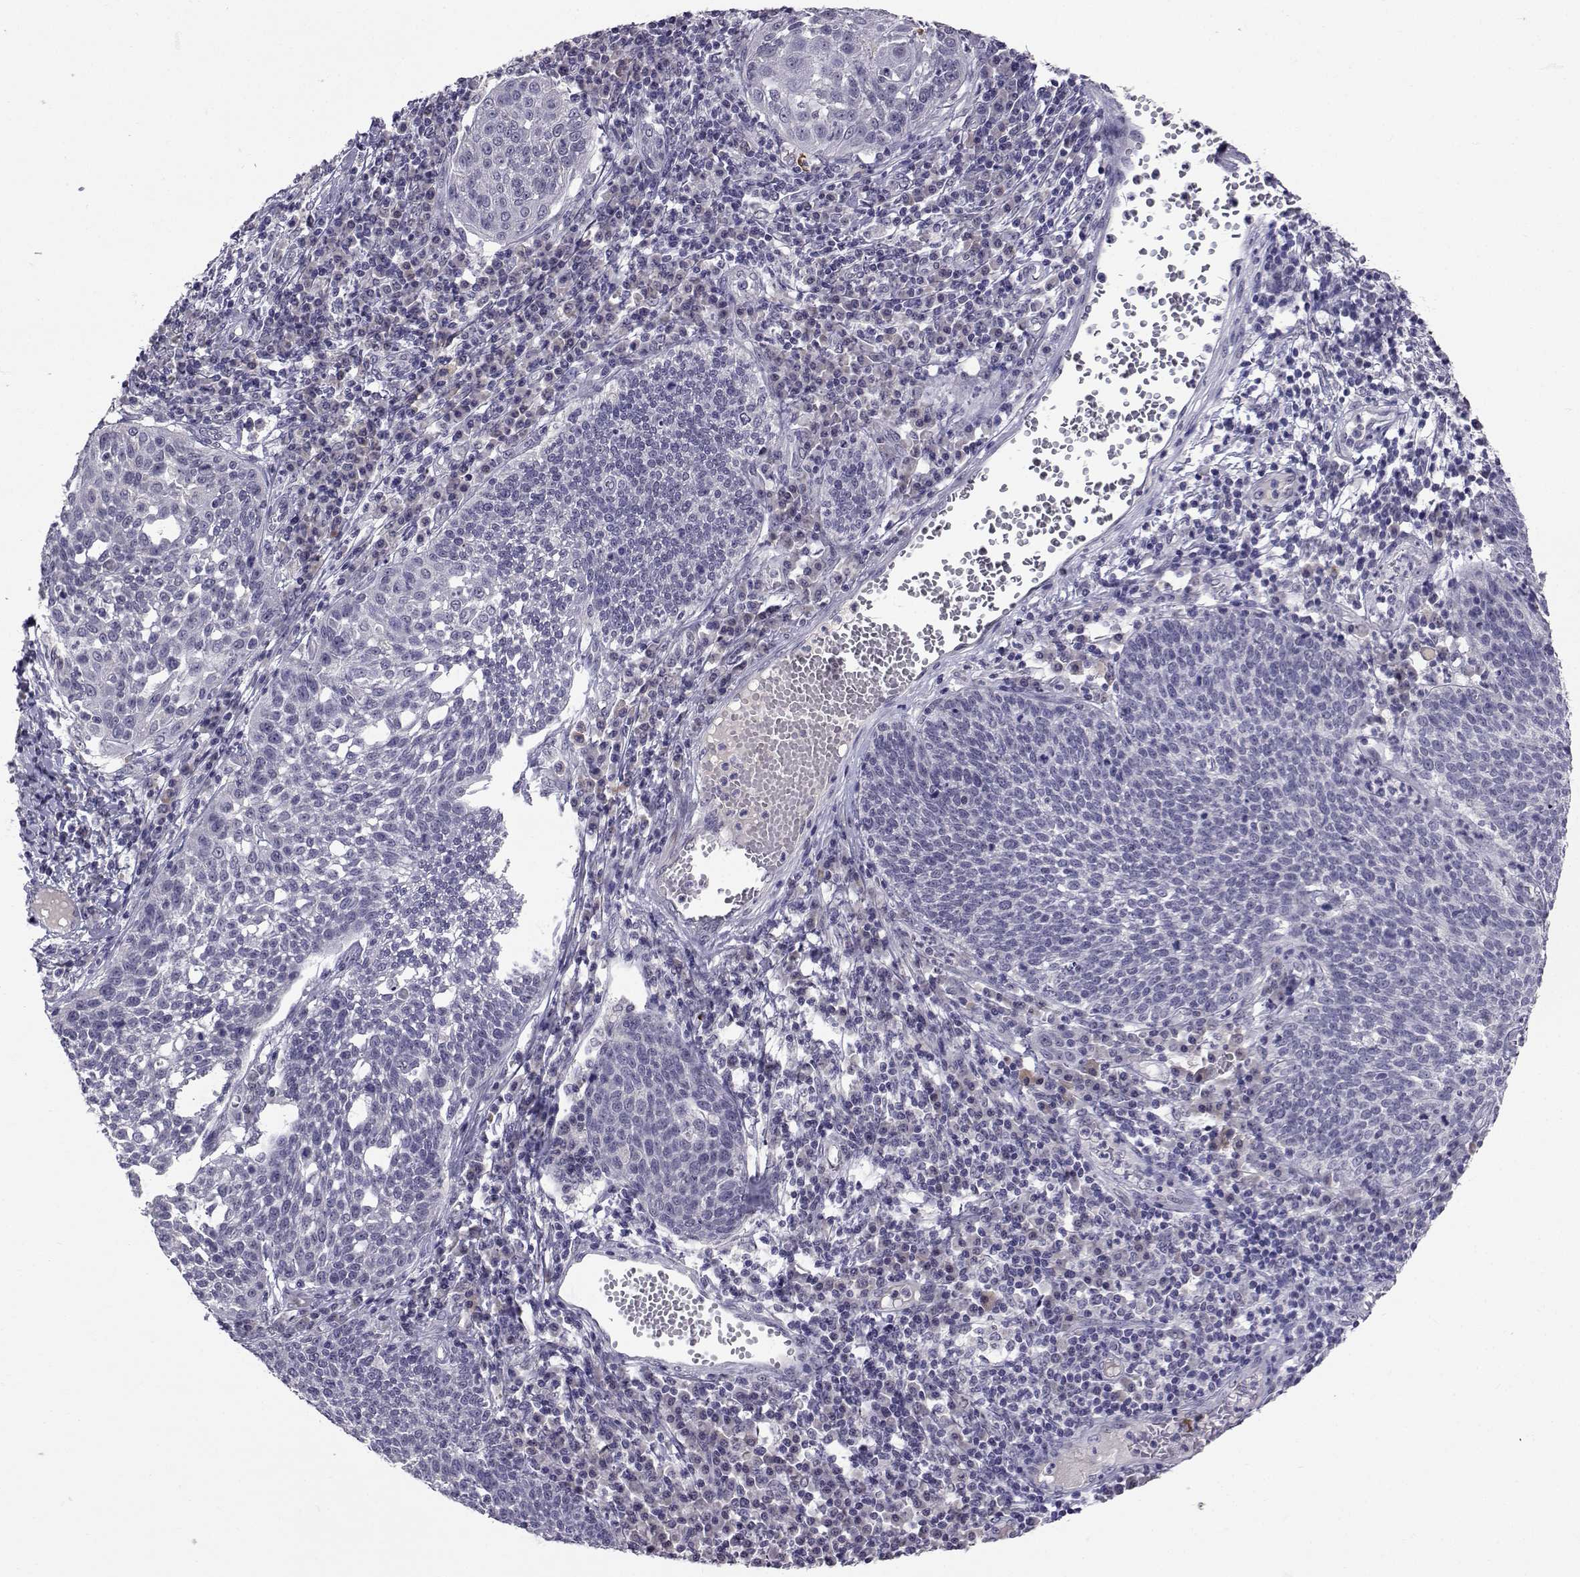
{"staining": {"intensity": "negative", "quantity": "none", "location": "none"}, "tissue": "cervical cancer", "cell_type": "Tumor cells", "image_type": "cancer", "snomed": [{"axis": "morphology", "description": "Squamous cell carcinoma, NOS"}, {"axis": "topography", "description": "Cervix"}], "caption": "Immunohistochemical staining of human cervical cancer (squamous cell carcinoma) exhibits no significant staining in tumor cells.", "gene": "SLC6A3", "patient": {"sex": "female", "age": 34}}